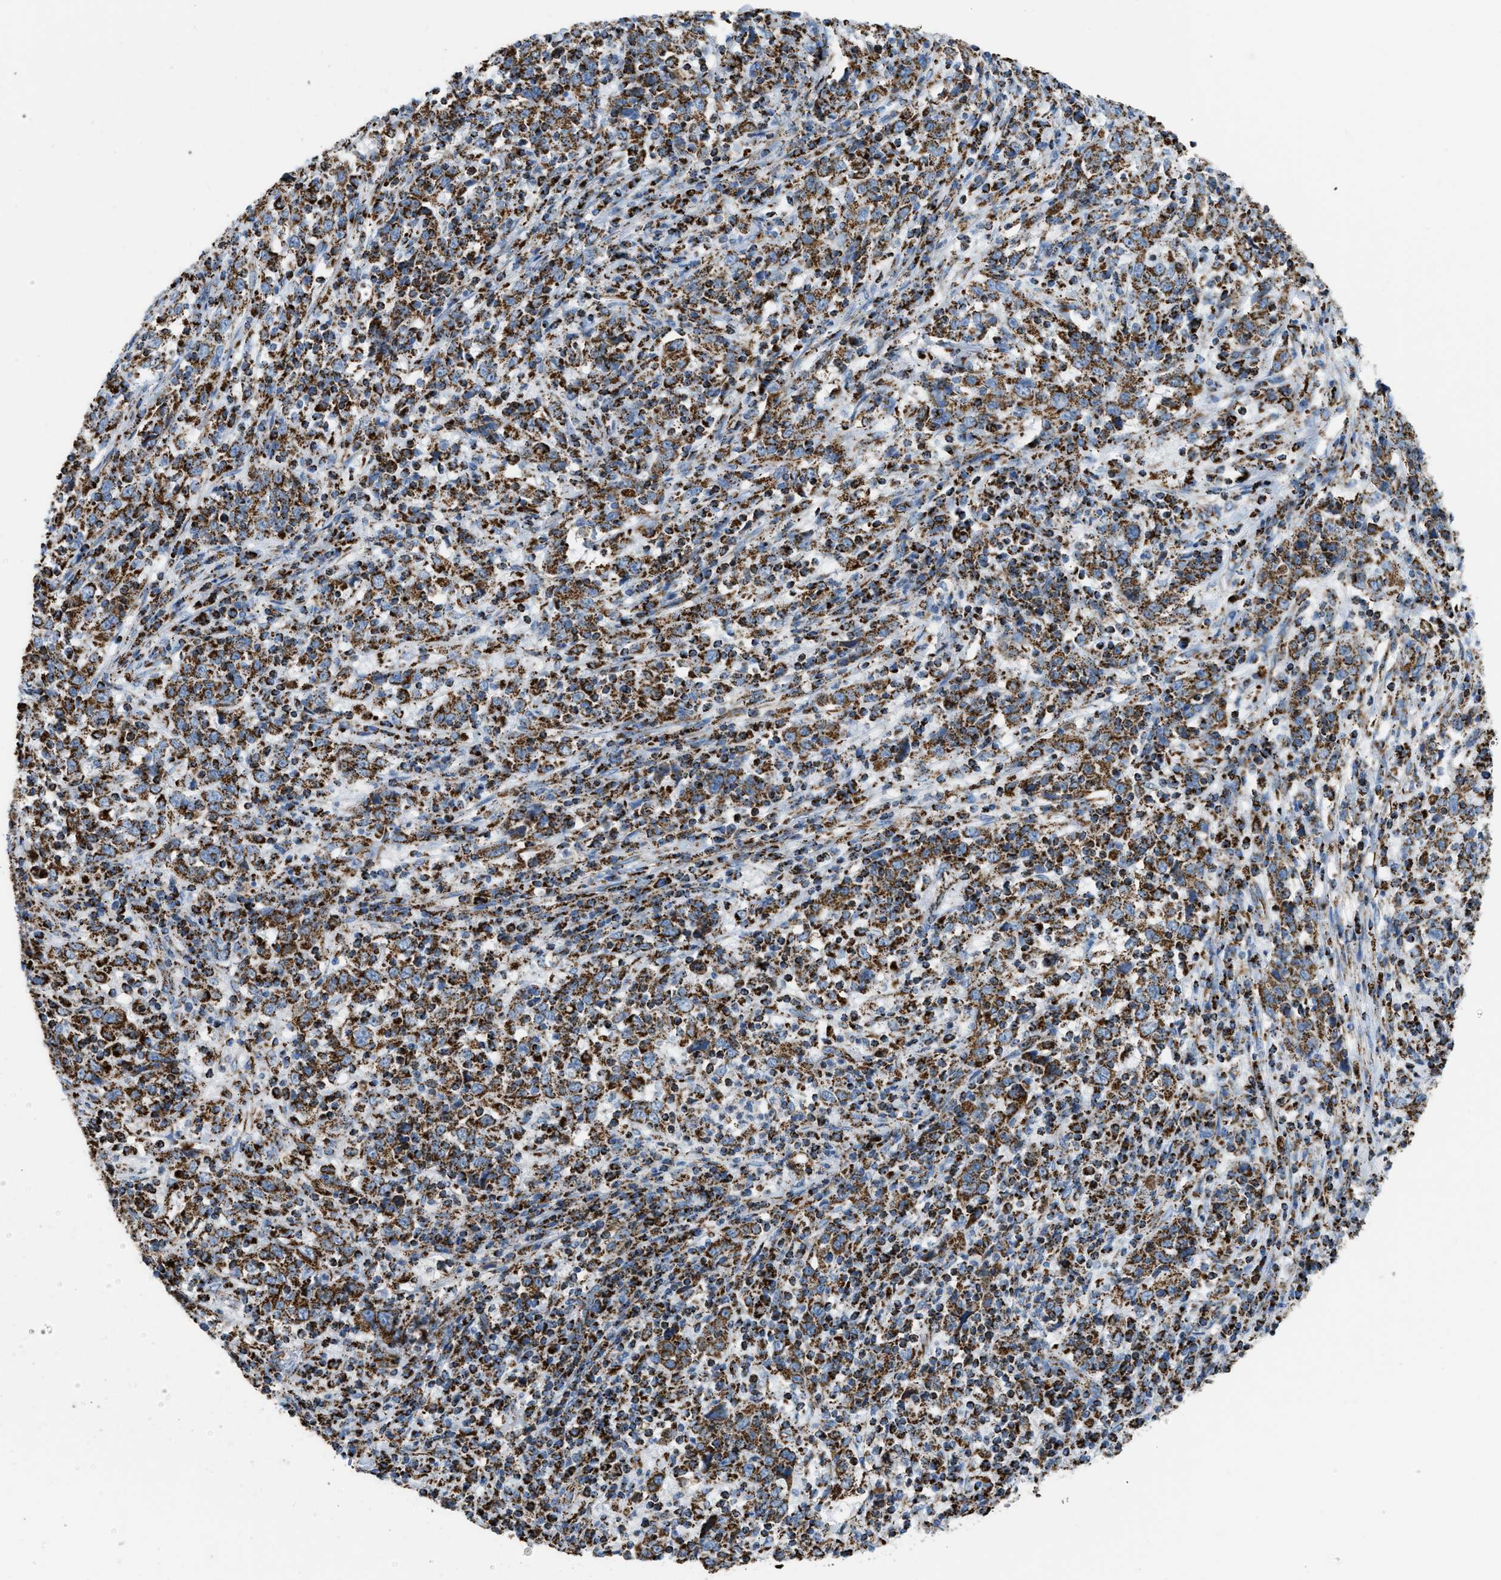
{"staining": {"intensity": "strong", "quantity": ">75%", "location": "cytoplasmic/membranous"}, "tissue": "cervical cancer", "cell_type": "Tumor cells", "image_type": "cancer", "snomed": [{"axis": "morphology", "description": "Squamous cell carcinoma, NOS"}, {"axis": "topography", "description": "Cervix"}], "caption": "Immunohistochemical staining of human cervical cancer shows high levels of strong cytoplasmic/membranous positivity in about >75% of tumor cells.", "gene": "ETFB", "patient": {"sex": "female", "age": 46}}